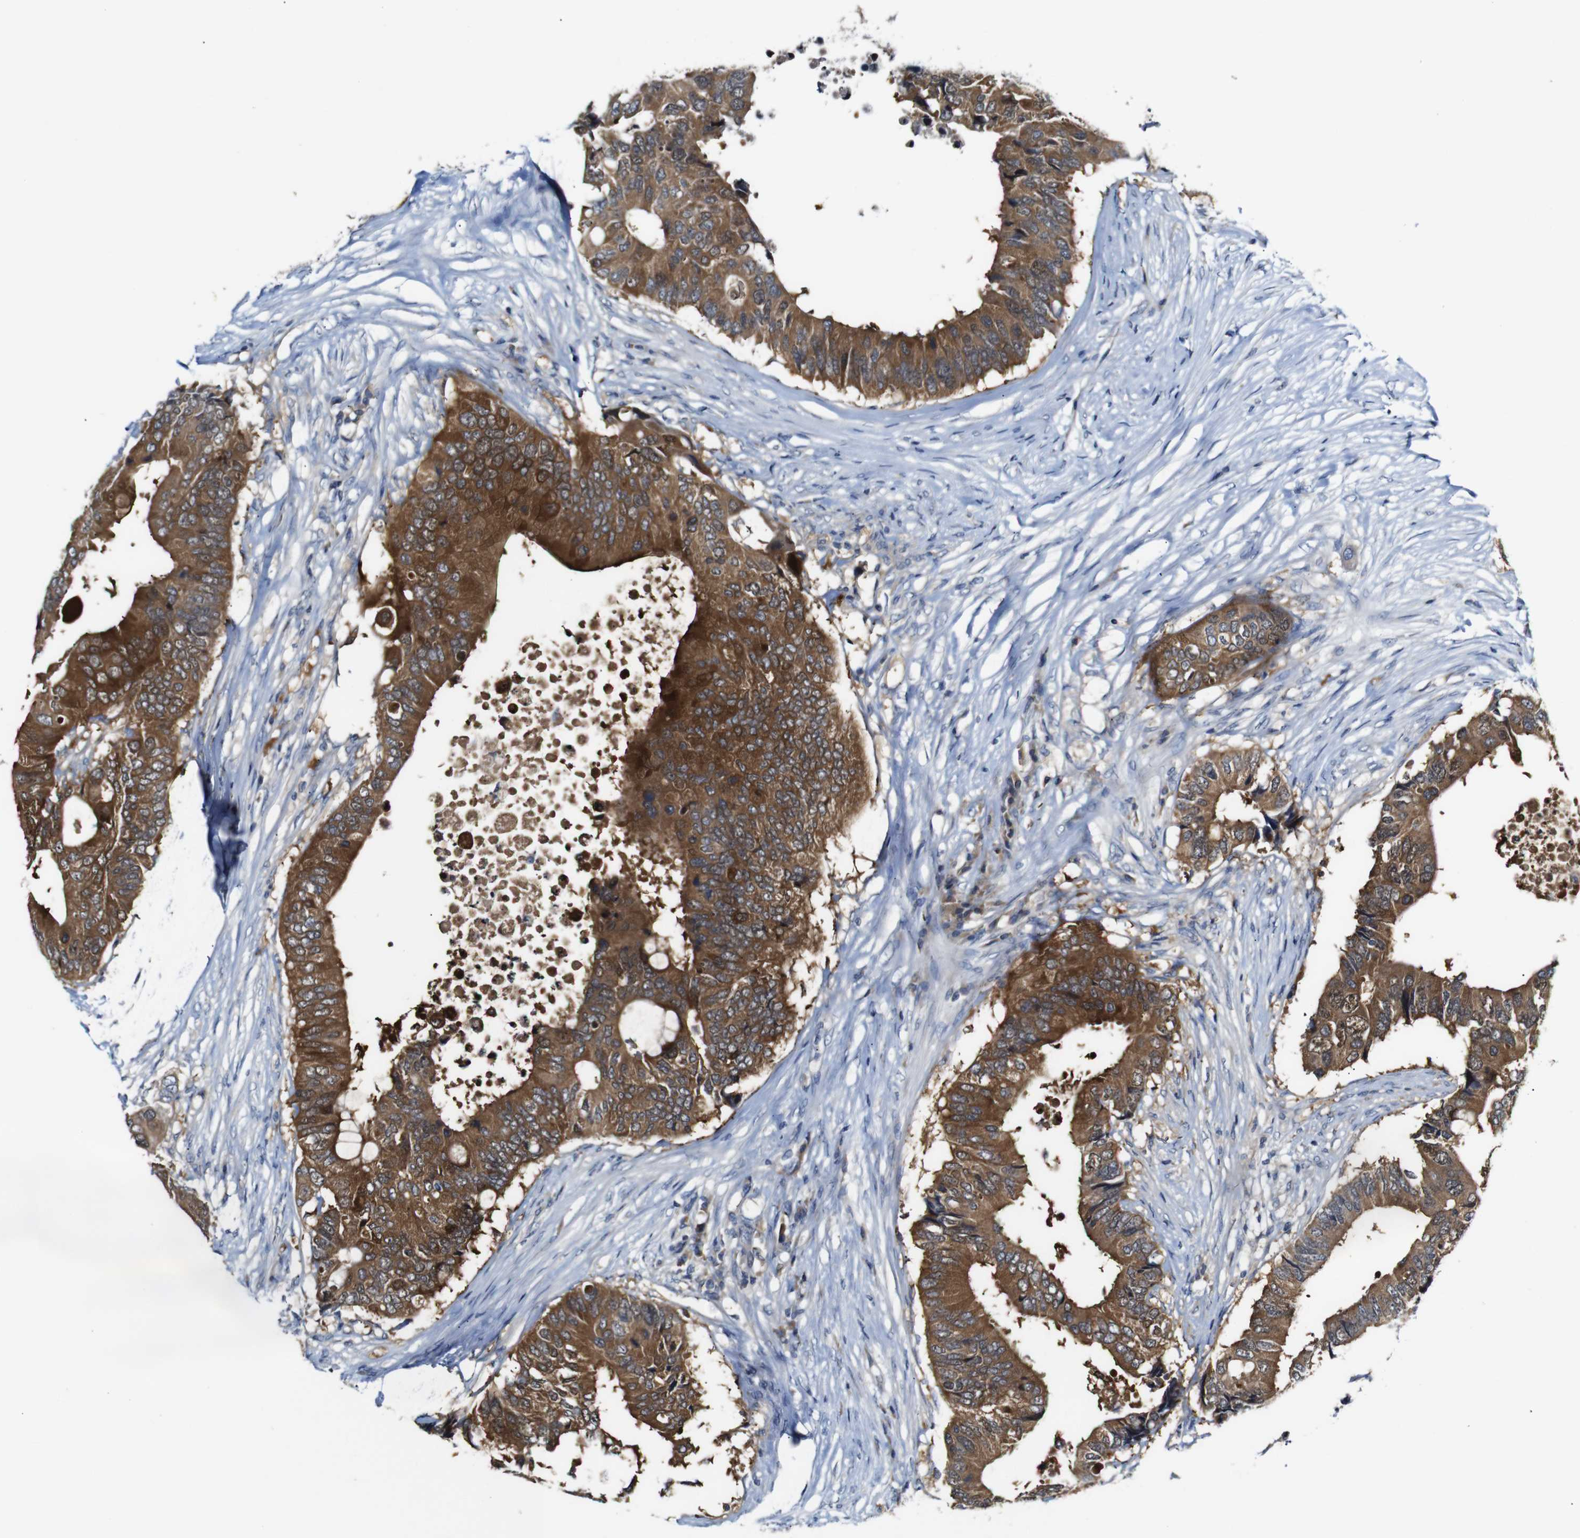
{"staining": {"intensity": "strong", "quantity": ">75%", "location": "cytoplasmic/membranous"}, "tissue": "colorectal cancer", "cell_type": "Tumor cells", "image_type": "cancer", "snomed": [{"axis": "morphology", "description": "Adenocarcinoma, NOS"}, {"axis": "topography", "description": "Colon"}], "caption": "Protein analysis of colorectal adenocarcinoma tissue reveals strong cytoplasmic/membranous expression in about >75% of tumor cells.", "gene": "TBC1D32", "patient": {"sex": "male", "age": 71}}